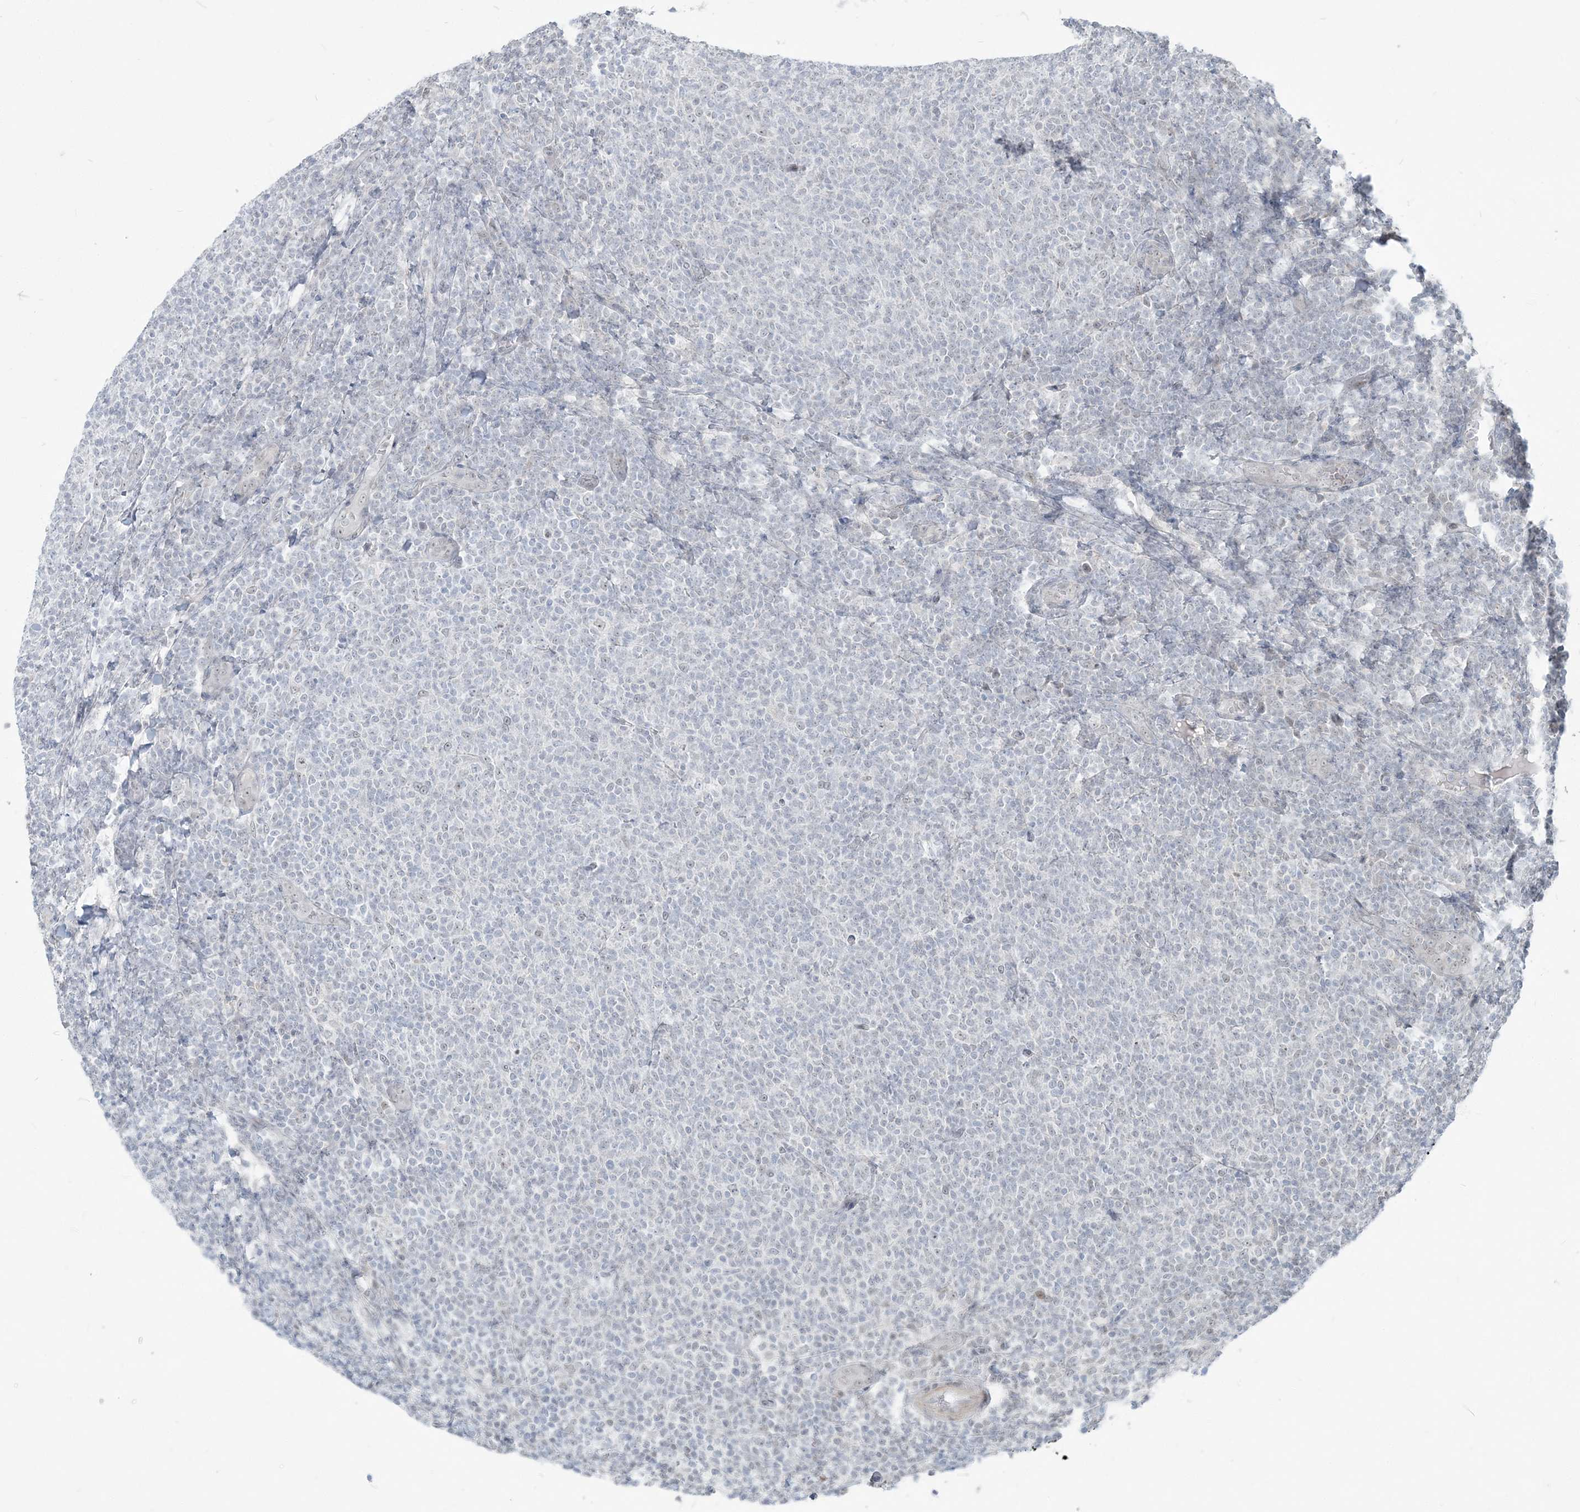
{"staining": {"intensity": "negative", "quantity": "none", "location": "none"}, "tissue": "lymphoma", "cell_type": "Tumor cells", "image_type": "cancer", "snomed": [{"axis": "morphology", "description": "Malignant lymphoma, non-Hodgkin's type, Low grade"}, {"axis": "topography", "description": "Lymph node"}], "caption": "IHC of lymphoma shows no expression in tumor cells.", "gene": "SDAD1", "patient": {"sex": "male", "age": 66}}